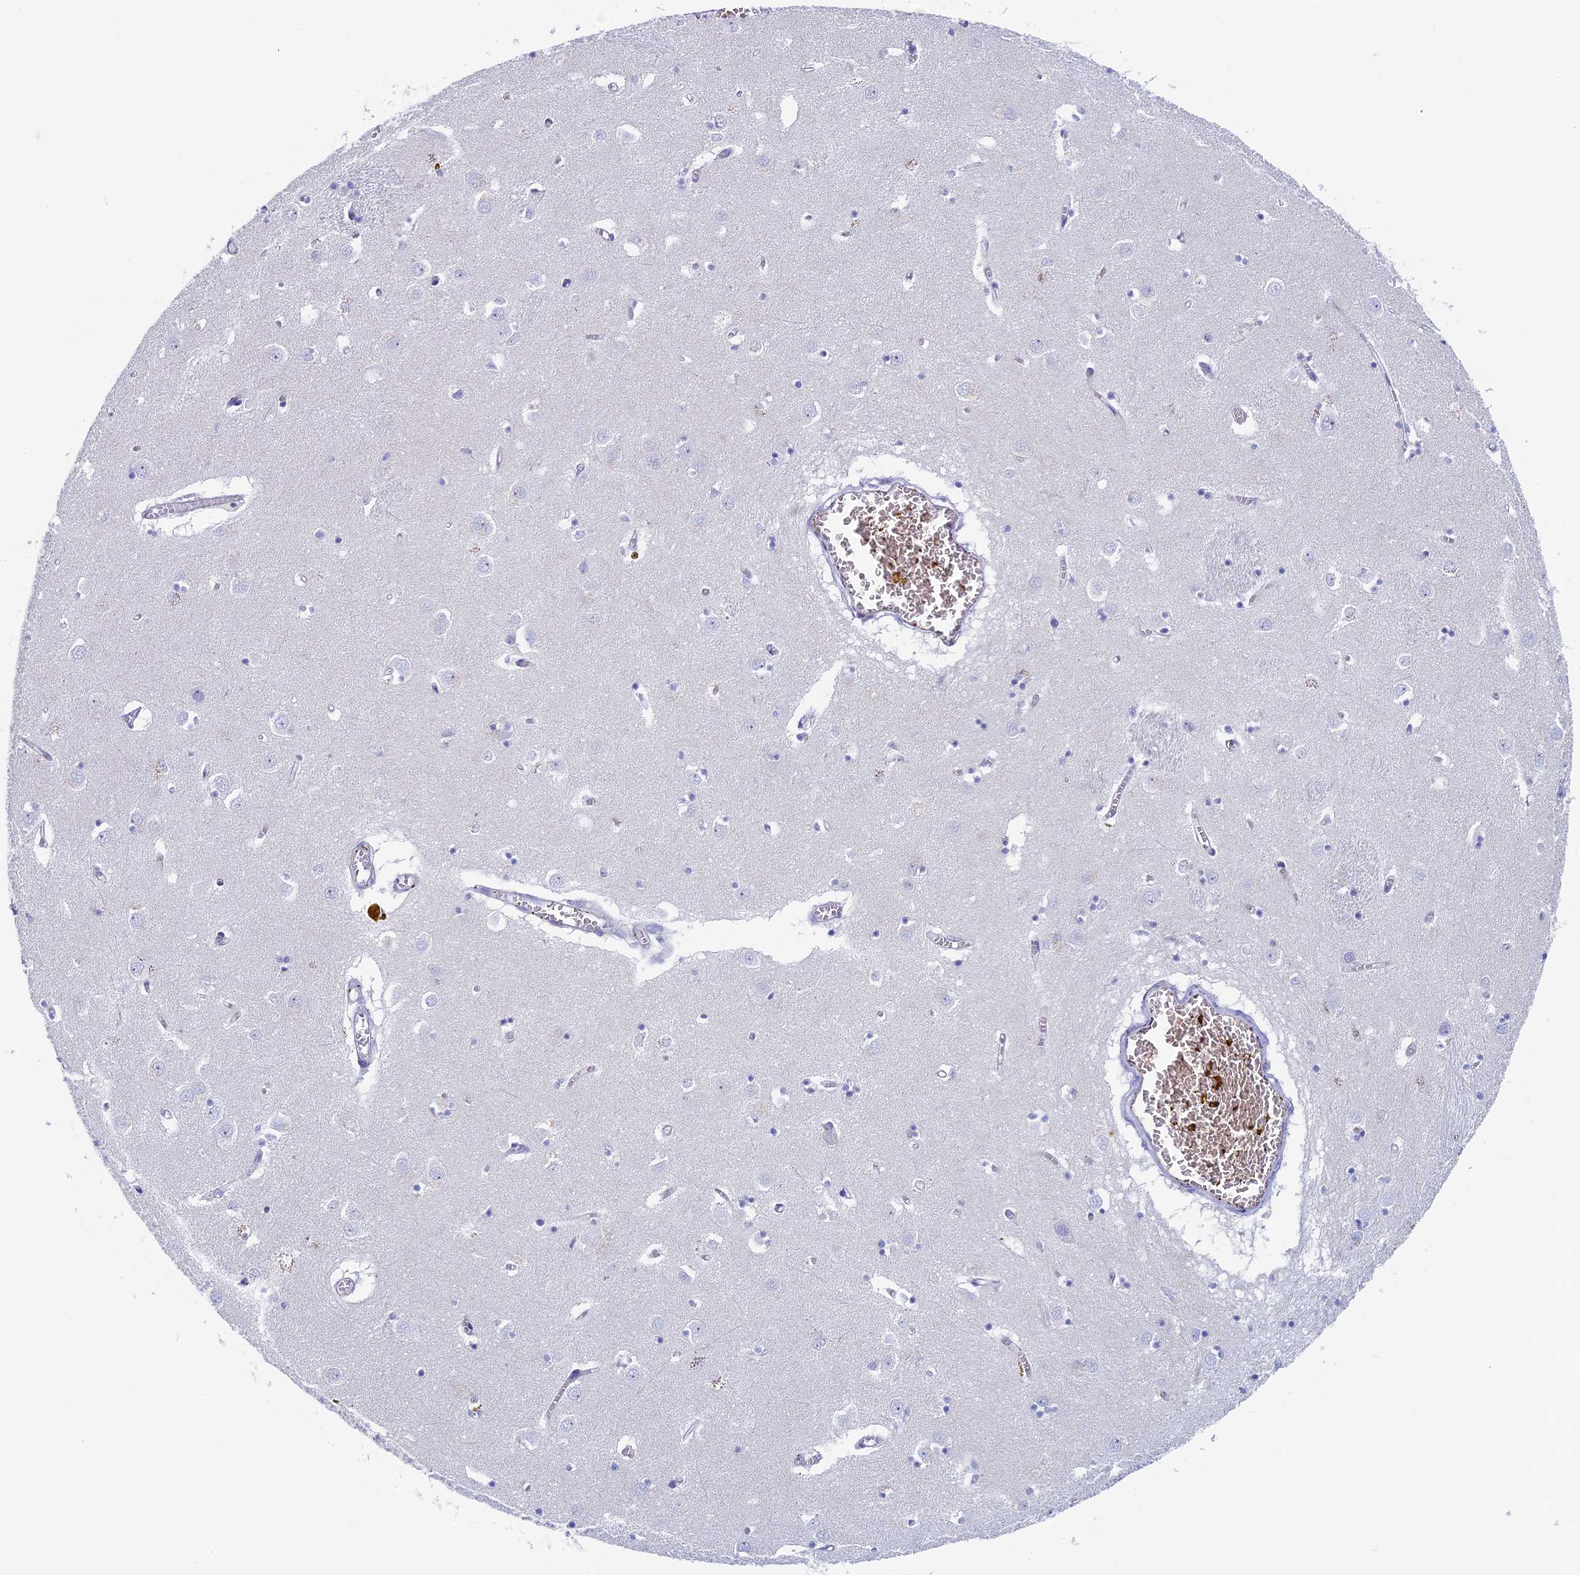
{"staining": {"intensity": "negative", "quantity": "none", "location": "none"}, "tissue": "caudate", "cell_type": "Glial cells", "image_type": "normal", "snomed": [{"axis": "morphology", "description": "Normal tissue, NOS"}, {"axis": "topography", "description": "Lateral ventricle wall"}], "caption": "IHC of normal caudate exhibits no expression in glial cells.", "gene": "MAGEB6", "patient": {"sex": "male", "age": 70}}